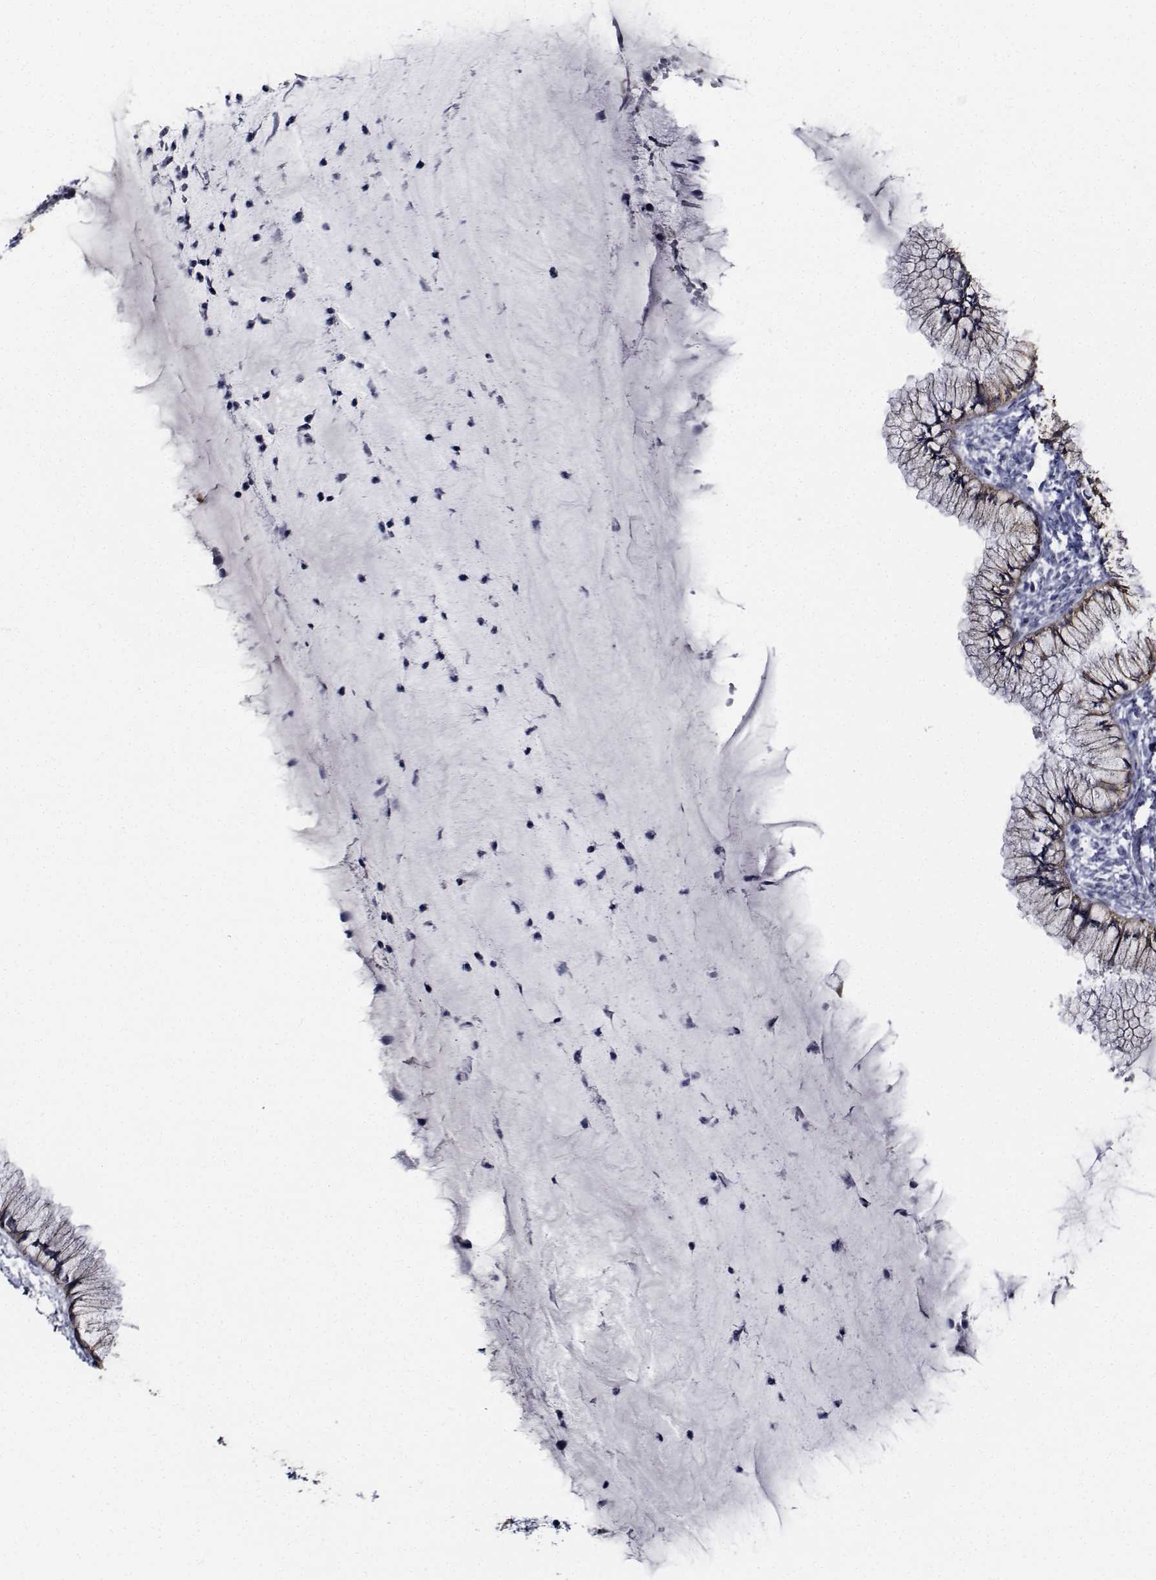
{"staining": {"intensity": "negative", "quantity": "none", "location": "none"}, "tissue": "cervix", "cell_type": "Glandular cells", "image_type": "normal", "snomed": [{"axis": "morphology", "description": "Normal tissue, NOS"}, {"axis": "topography", "description": "Cervix"}], "caption": "DAB immunohistochemical staining of unremarkable cervix demonstrates no significant staining in glandular cells.", "gene": "NVL", "patient": {"sex": "female", "age": 37}}